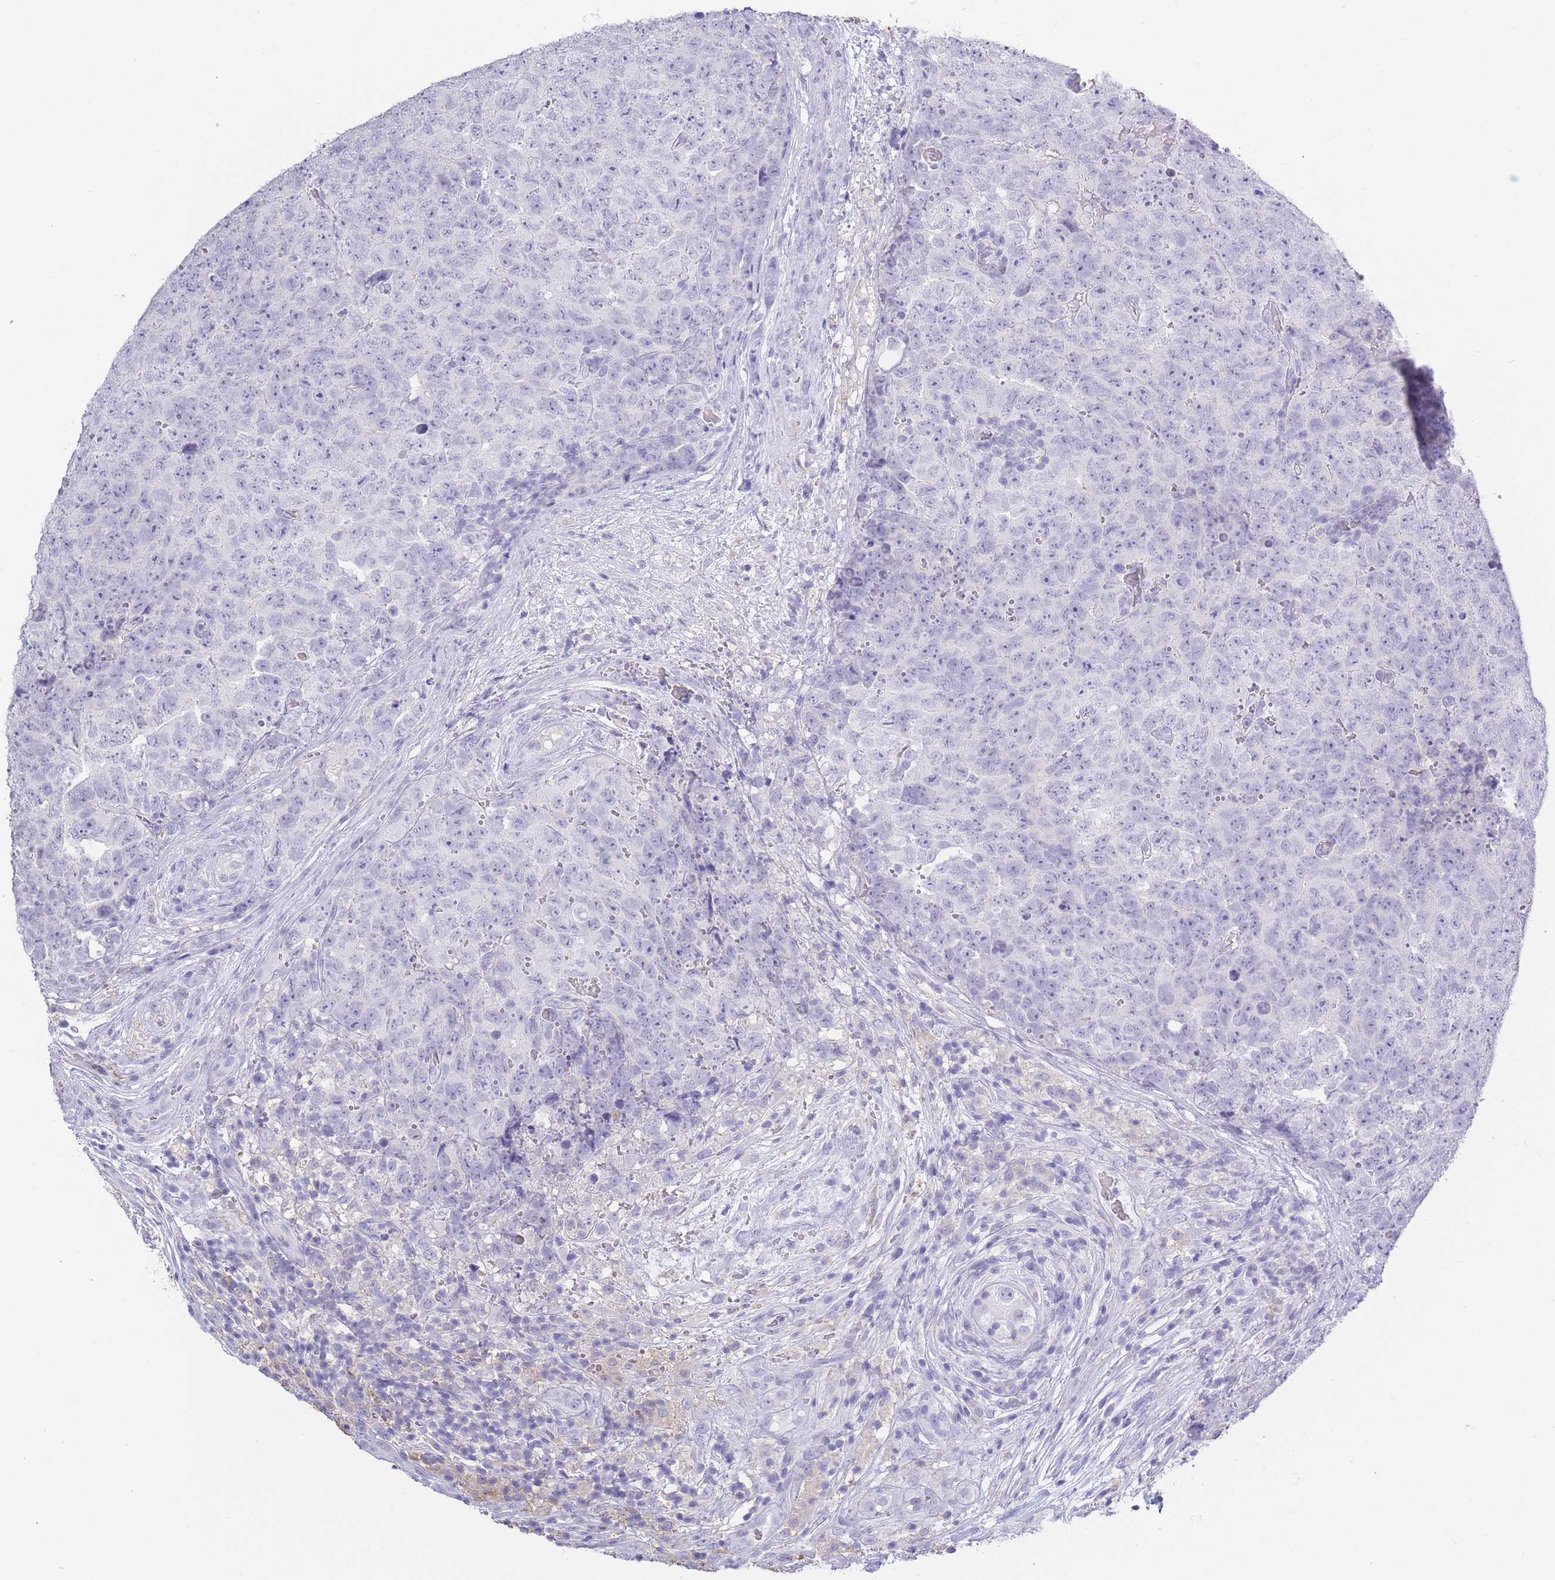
{"staining": {"intensity": "negative", "quantity": "none", "location": "none"}, "tissue": "testis cancer", "cell_type": "Tumor cells", "image_type": "cancer", "snomed": [{"axis": "morphology", "description": "Seminoma, NOS"}, {"axis": "morphology", "description": "Teratoma, malignant, NOS"}, {"axis": "topography", "description": "Testis"}], "caption": "The IHC micrograph has no significant staining in tumor cells of testis seminoma tissue.", "gene": "CD37", "patient": {"sex": "male", "age": 34}}